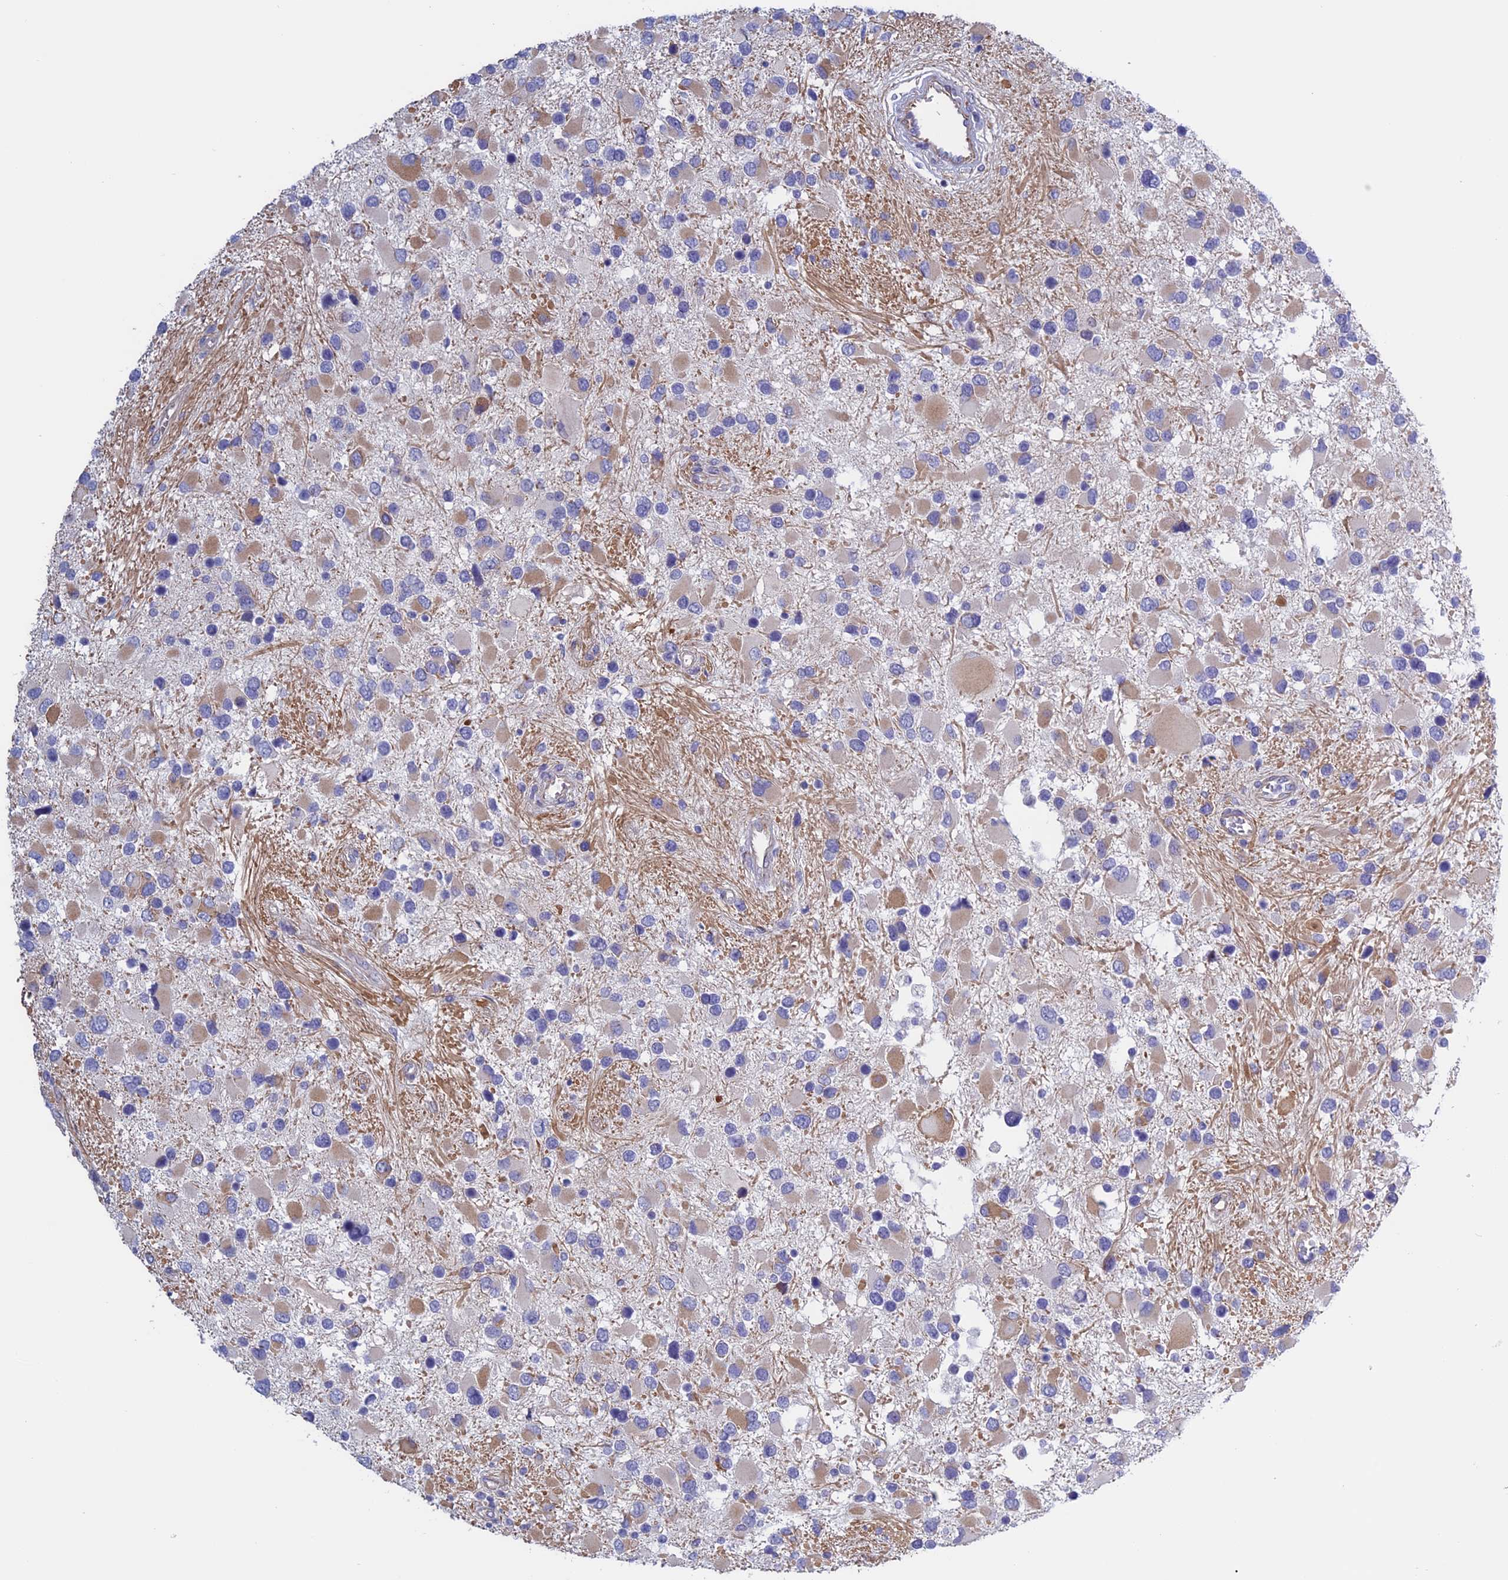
{"staining": {"intensity": "negative", "quantity": "none", "location": "none"}, "tissue": "glioma", "cell_type": "Tumor cells", "image_type": "cancer", "snomed": [{"axis": "morphology", "description": "Glioma, malignant, High grade"}, {"axis": "topography", "description": "Brain"}], "caption": "There is no significant expression in tumor cells of glioma.", "gene": "BCL2L10", "patient": {"sex": "male", "age": 53}}